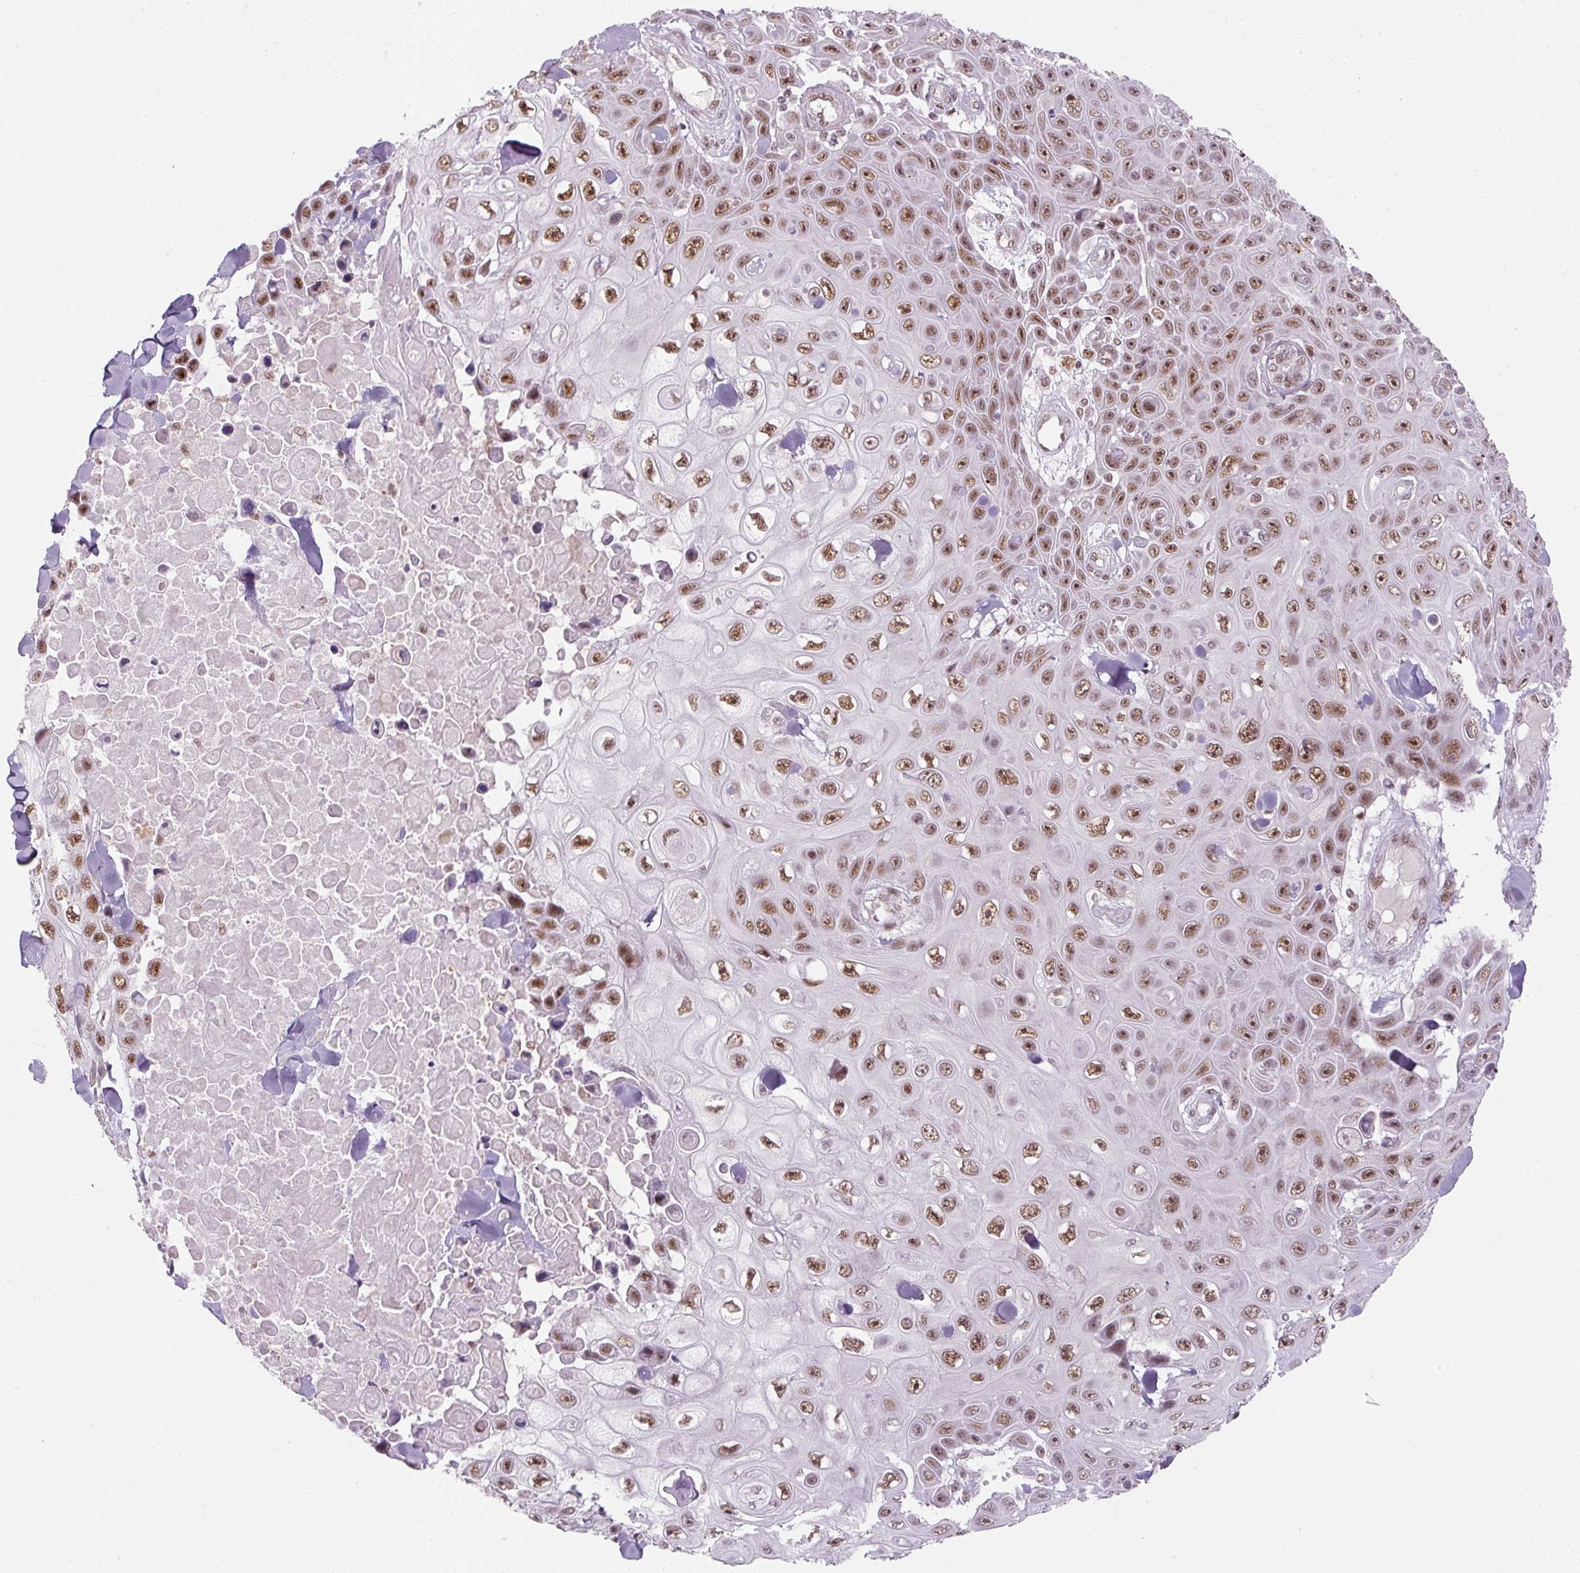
{"staining": {"intensity": "moderate", "quantity": ">75%", "location": "nuclear"}, "tissue": "skin cancer", "cell_type": "Tumor cells", "image_type": "cancer", "snomed": [{"axis": "morphology", "description": "Squamous cell carcinoma, NOS"}, {"axis": "topography", "description": "Skin"}], "caption": "Immunohistochemical staining of skin cancer shows medium levels of moderate nuclear positivity in about >75% of tumor cells.", "gene": "U2AF2", "patient": {"sex": "male", "age": 82}}